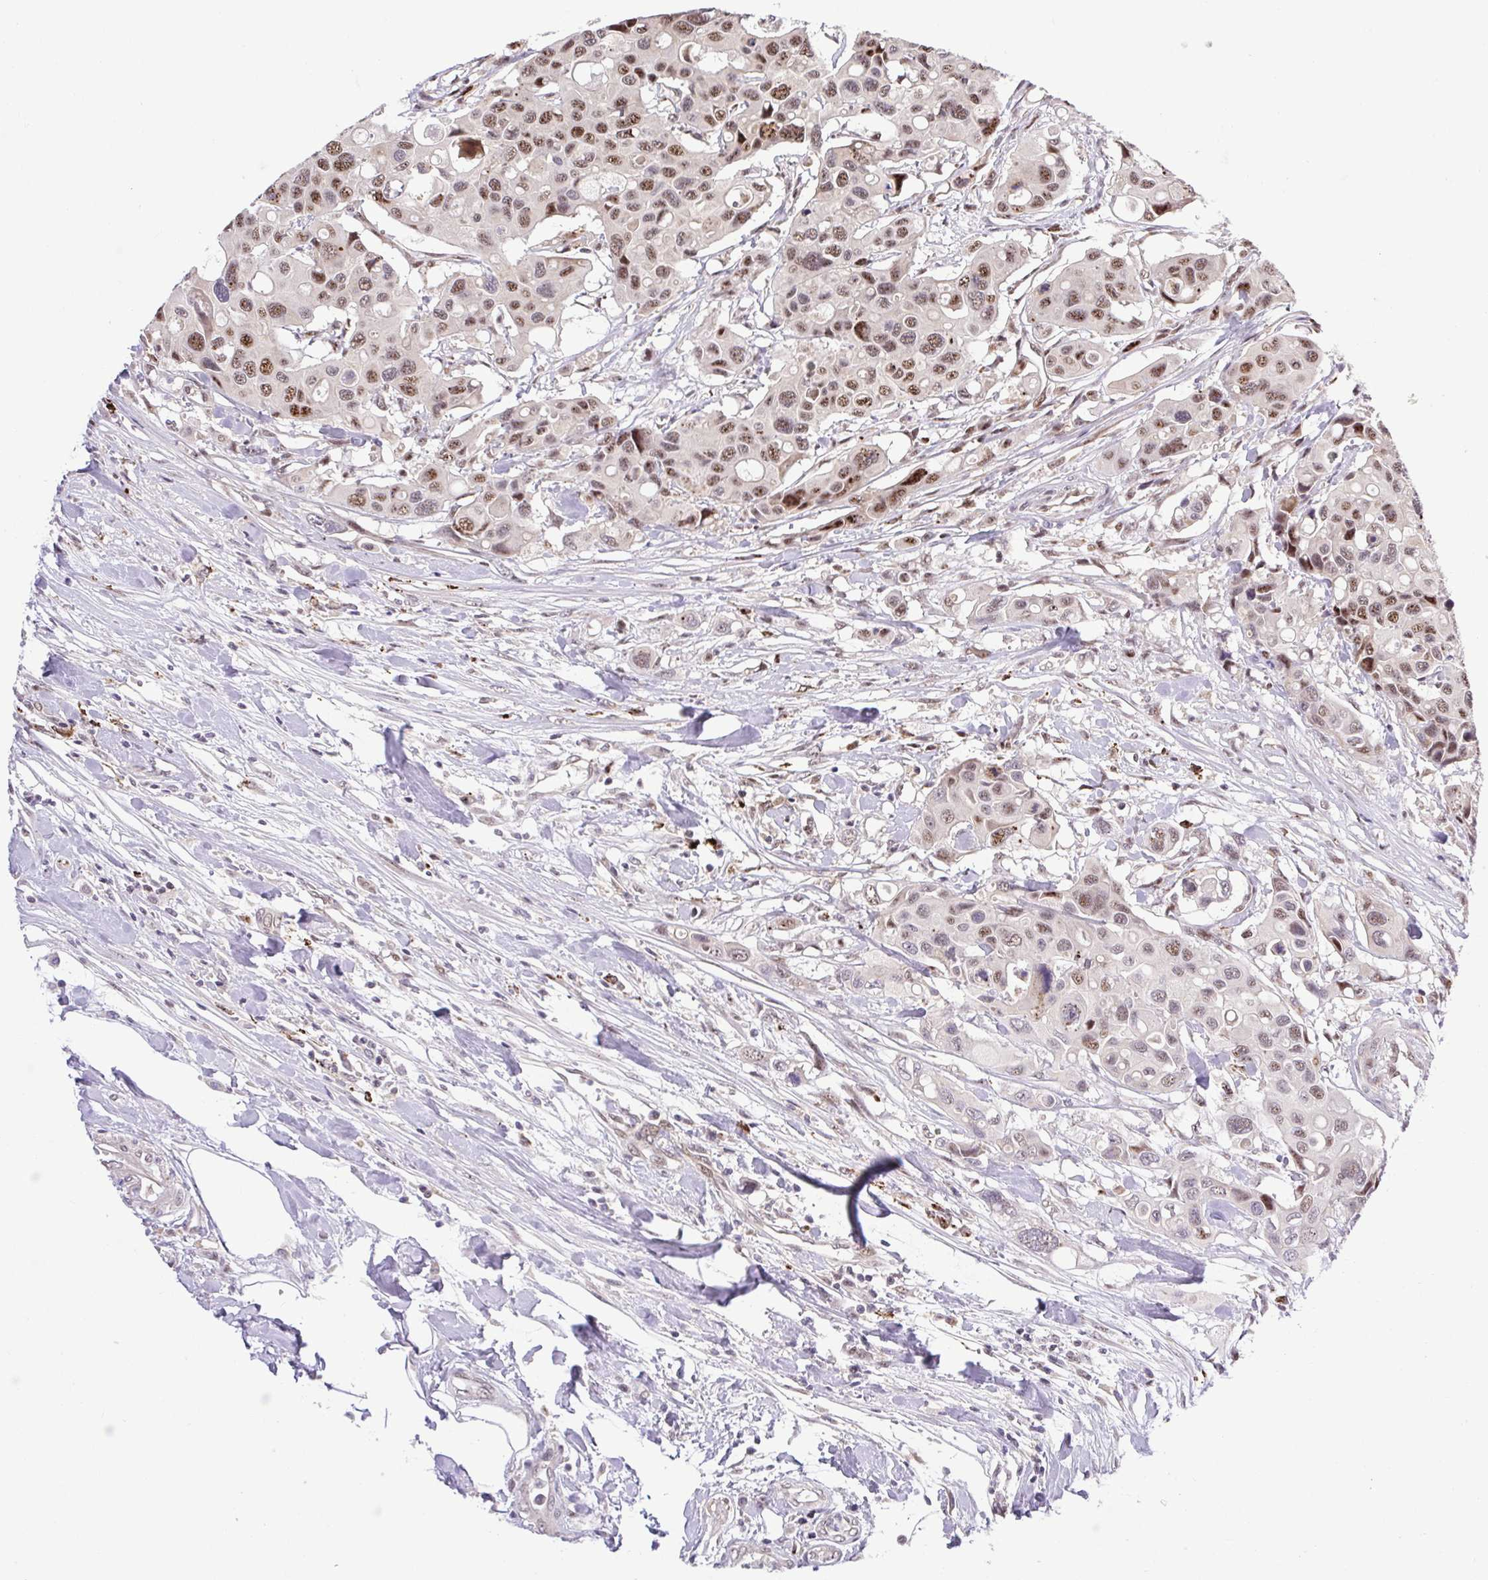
{"staining": {"intensity": "moderate", "quantity": ">75%", "location": "nuclear"}, "tissue": "colorectal cancer", "cell_type": "Tumor cells", "image_type": "cancer", "snomed": [{"axis": "morphology", "description": "Adenocarcinoma, NOS"}, {"axis": "topography", "description": "Colon"}], "caption": "This micrograph reveals colorectal cancer stained with immunohistochemistry (IHC) to label a protein in brown. The nuclear of tumor cells show moderate positivity for the protein. Nuclei are counter-stained blue.", "gene": "ERG", "patient": {"sex": "male", "age": 77}}